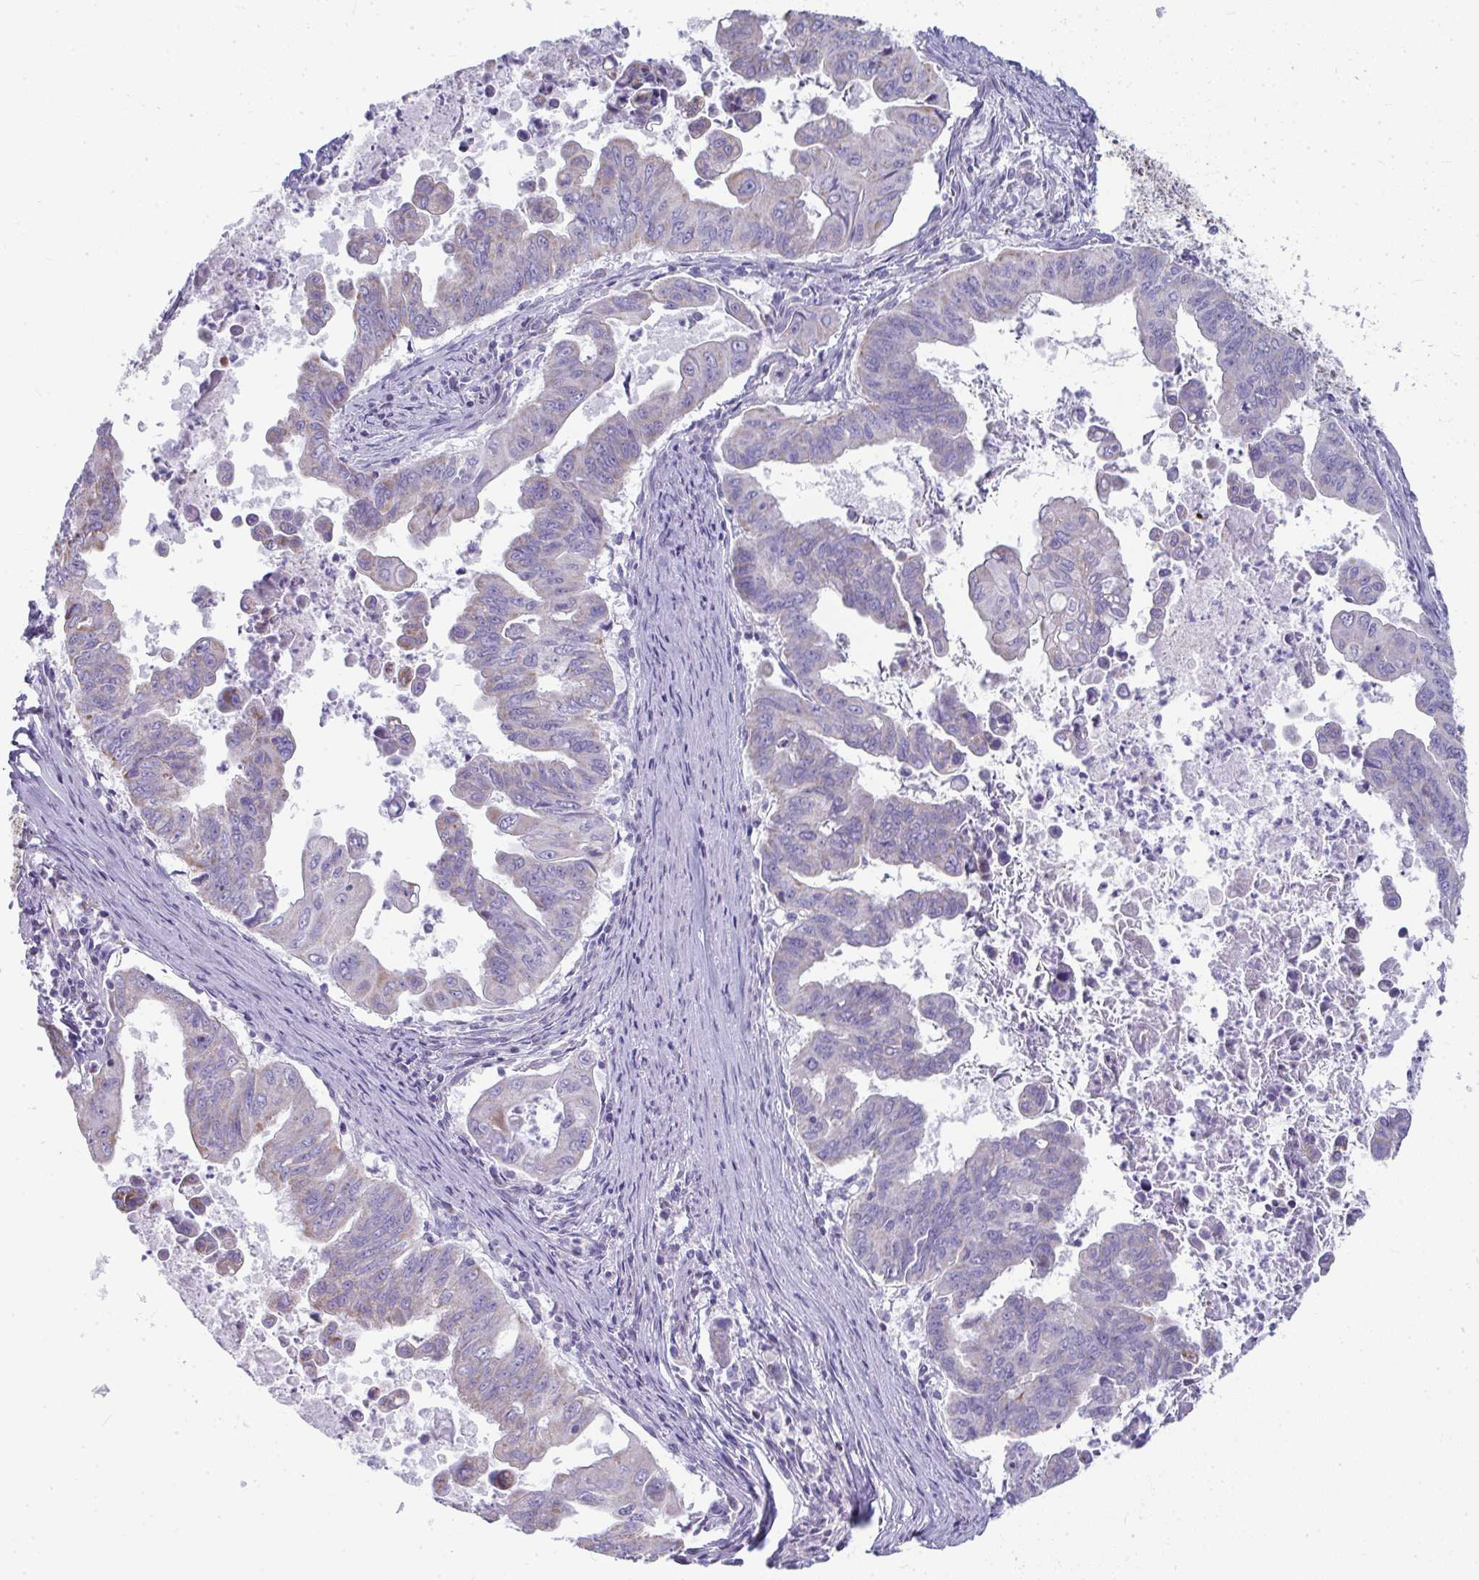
{"staining": {"intensity": "weak", "quantity": "<25%", "location": "cytoplasmic/membranous"}, "tissue": "stomach cancer", "cell_type": "Tumor cells", "image_type": "cancer", "snomed": [{"axis": "morphology", "description": "Adenocarcinoma, NOS"}, {"axis": "topography", "description": "Stomach, upper"}], "caption": "Immunohistochemistry image of human stomach cancer stained for a protein (brown), which shows no positivity in tumor cells.", "gene": "SLC6A1", "patient": {"sex": "male", "age": 80}}